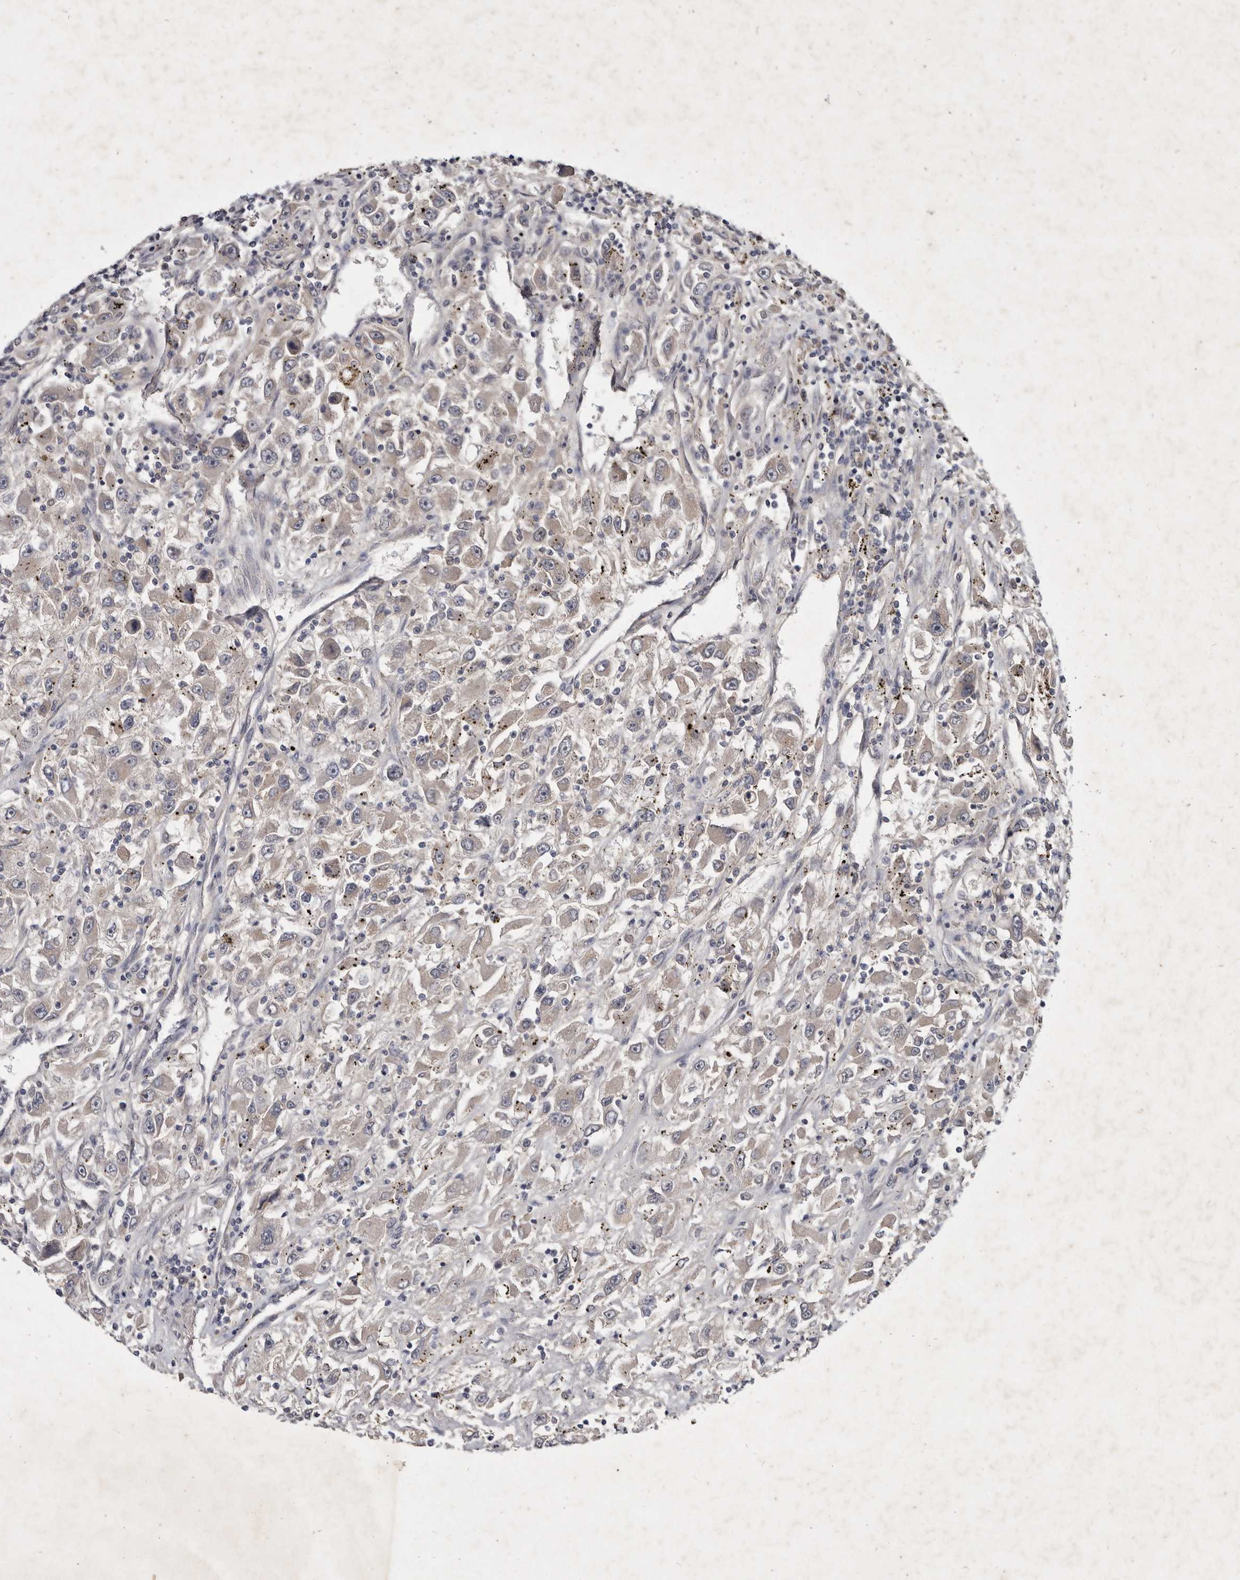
{"staining": {"intensity": "negative", "quantity": "none", "location": "none"}, "tissue": "renal cancer", "cell_type": "Tumor cells", "image_type": "cancer", "snomed": [{"axis": "morphology", "description": "Adenocarcinoma, NOS"}, {"axis": "topography", "description": "Kidney"}], "caption": "Tumor cells show no significant expression in renal adenocarcinoma.", "gene": "SLC22A1", "patient": {"sex": "female", "age": 52}}